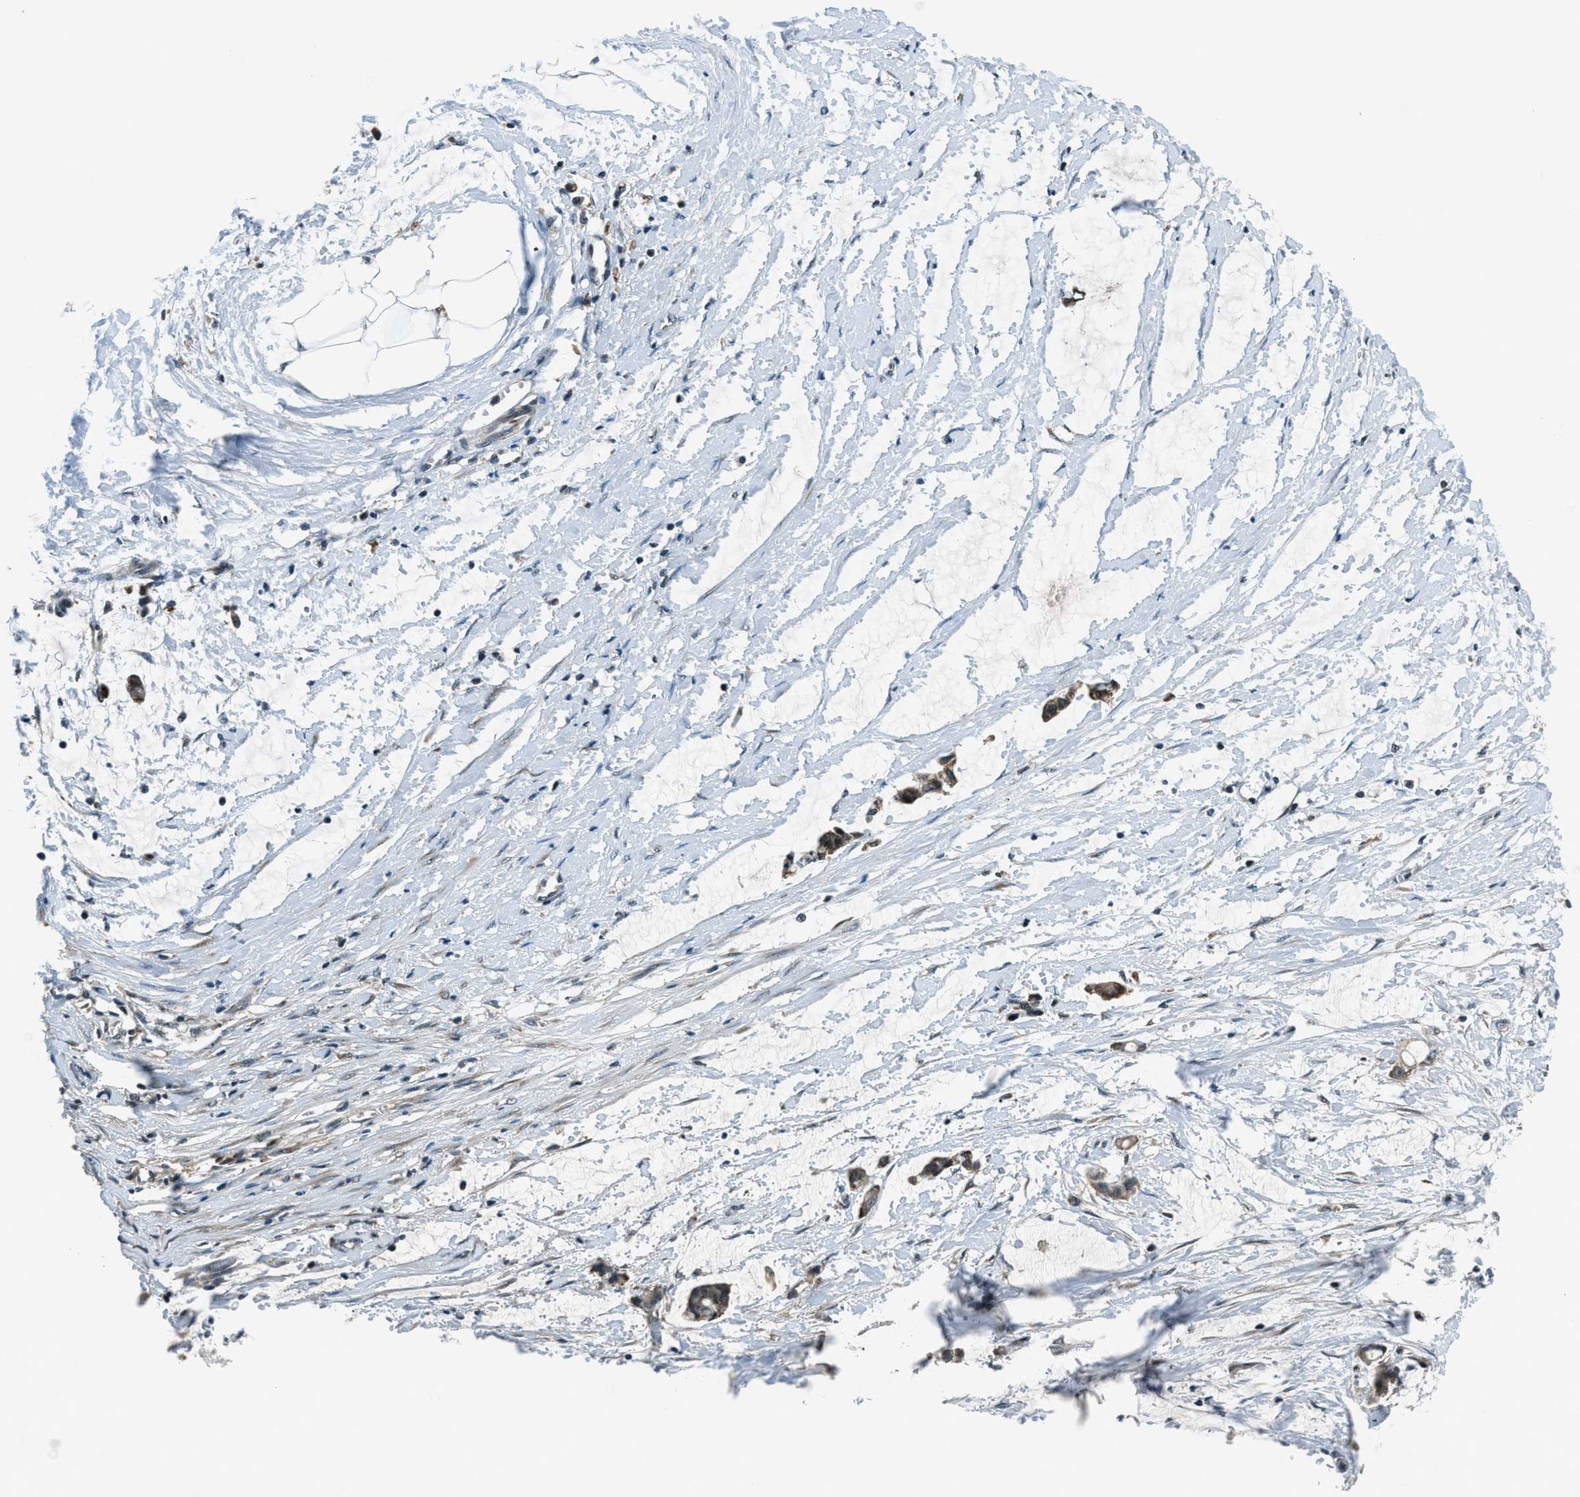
{"staining": {"intensity": "negative", "quantity": "none", "location": "none"}, "tissue": "adipose tissue", "cell_type": "Adipocytes", "image_type": "normal", "snomed": [{"axis": "morphology", "description": "Normal tissue, NOS"}, {"axis": "morphology", "description": "Adenocarcinoma, NOS"}, {"axis": "topography", "description": "Colon"}, {"axis": "topography", "description": "Peripheral nerve tissue"}], "caption": "This is a image of immunohistochemistry (IHC) staining of unremarkable adipose tissue, which shows no positivity in adipocytes.", "gene": "ACTL9", "patient": {"sex": "male", "age": 14}}